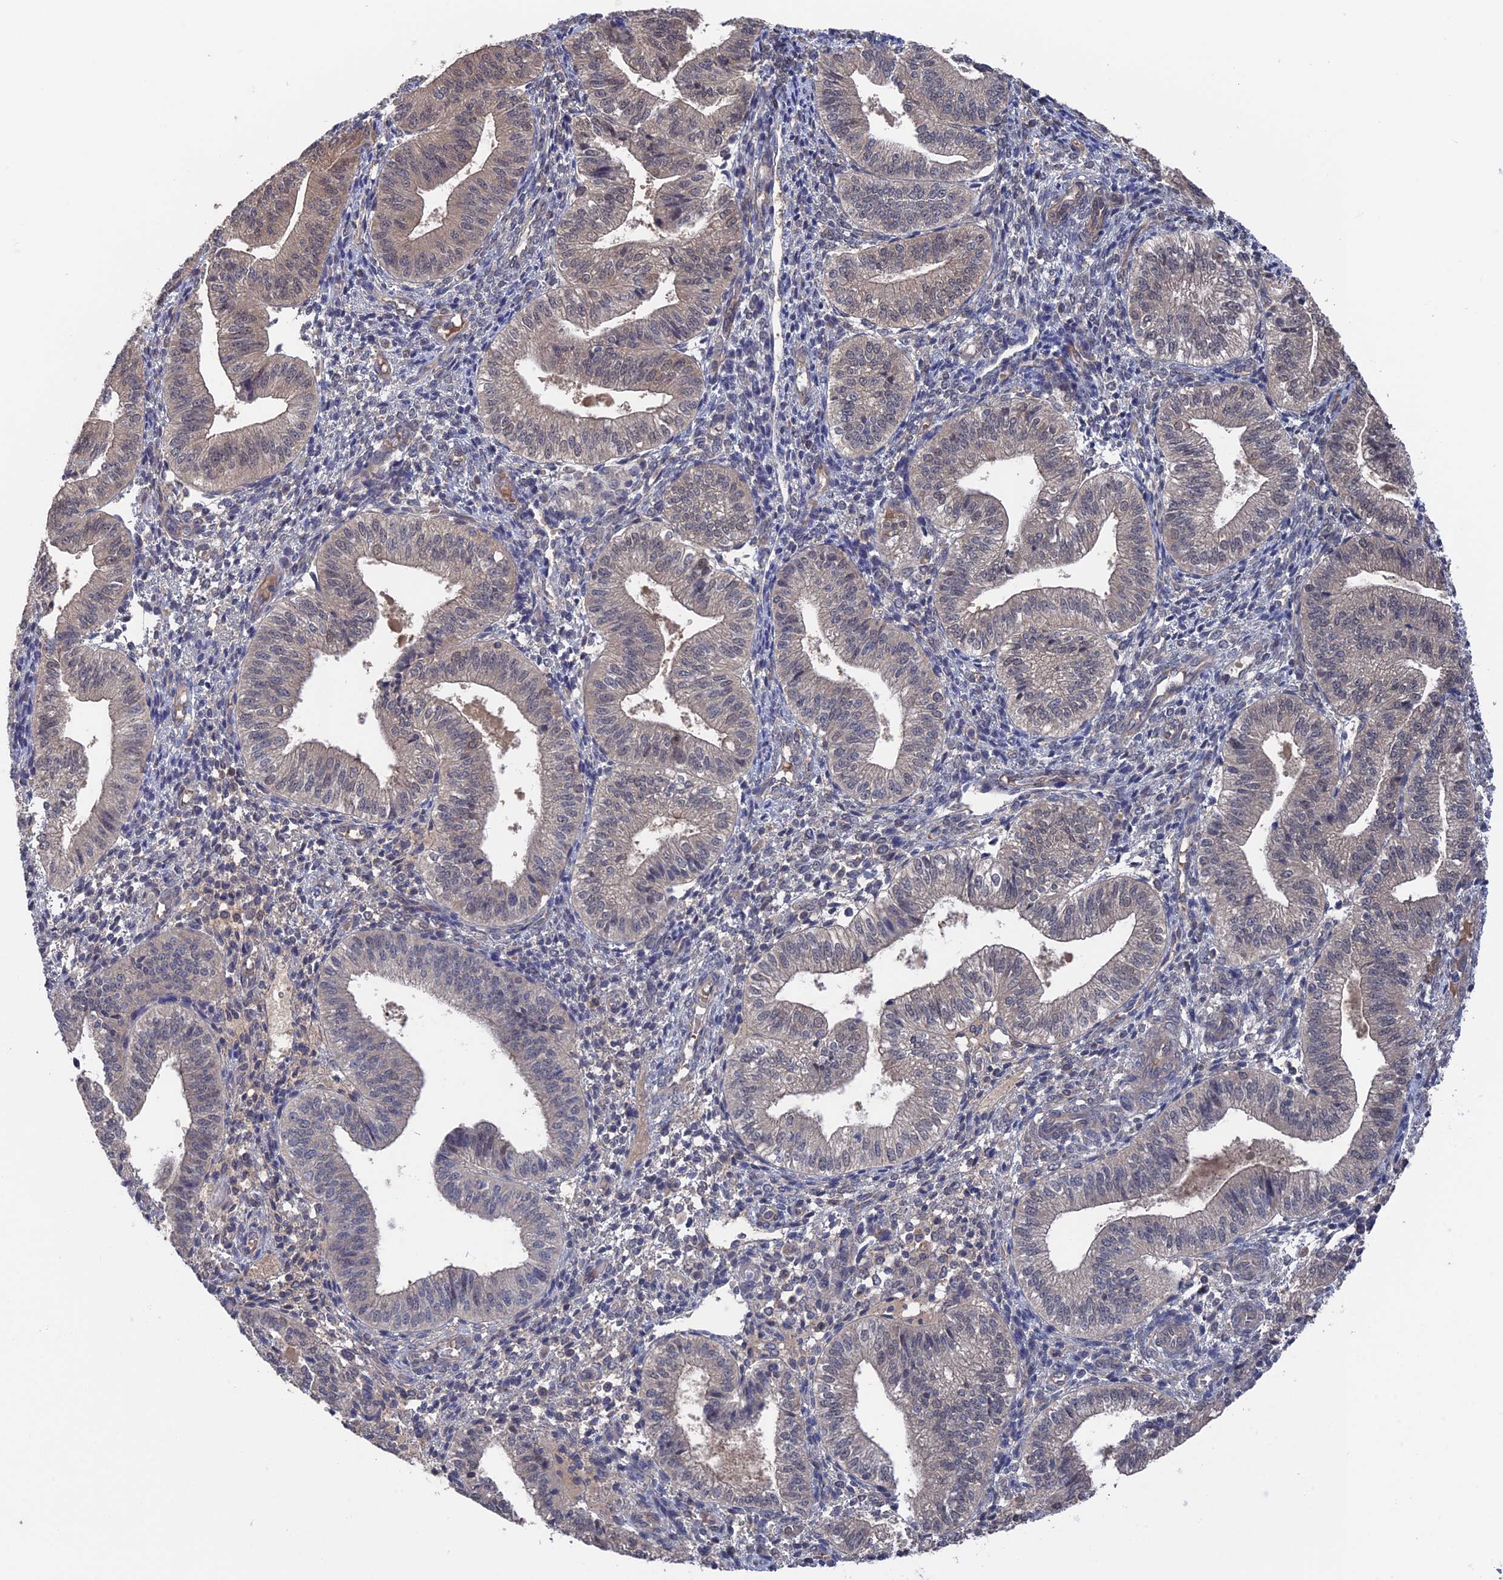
{"staining": {"intensity": "negative", "quantity": "none", "location": "none"}, "tissue": "endometrium", "cell_type": "Cells in endometrial stroma", "image_type": "normal", "snomed": [{"axis": "morphology", "description": "Normal tissue, NOS"}, {"axis": "topography", "description": "Endometrium"}], "caption": "Protein analysis of benign endometrium exhibits no significant positivity in cells in endometrial stroma. (Stains: DAB immunohistochemistry (IHC) with hematoxylin counter stain, Microscopy: brightfield microscopy at high magnification).", "gene": "NUTF2", "patient": {"sex": "female", "age": 34}}